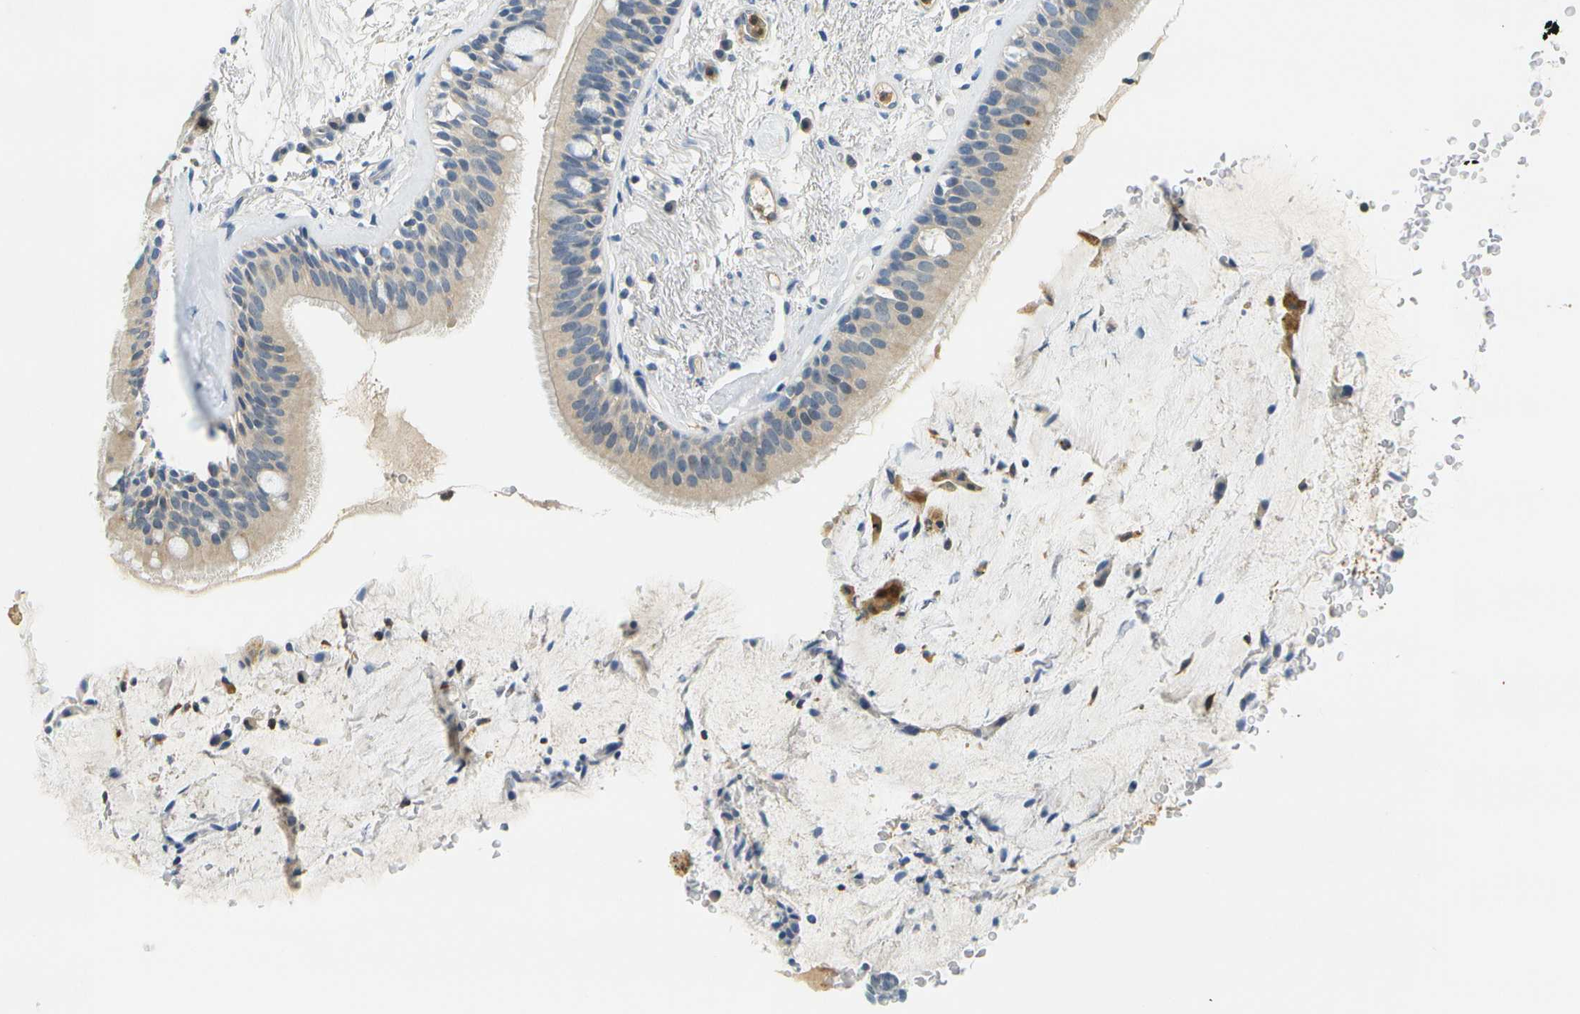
{"staining": {"intensity": "weak", "quantity": "25%-75%", "location": "cytoplasmic/membranous"}, "tissue": "bronchus", "cell_type": "Respiratory epithelial cells", "image_type": "normal", "snomed": [{"axis": "morphology", "description": "Normal tissue, NOS"}, {"axis": "topography", "description": "Cartilage tissue"}], "caption": "Brown immunohistochemical staining in unremarkable human bronchus exhibits weak cytoplasmic/membranous positivity in about 25%-75% of respiratory epithelial cells. The protein is shown in brown color, while the nuclei are stained blue.", "gene": "RASGRP2", "patient": {"sex": "female", "age": 63}}